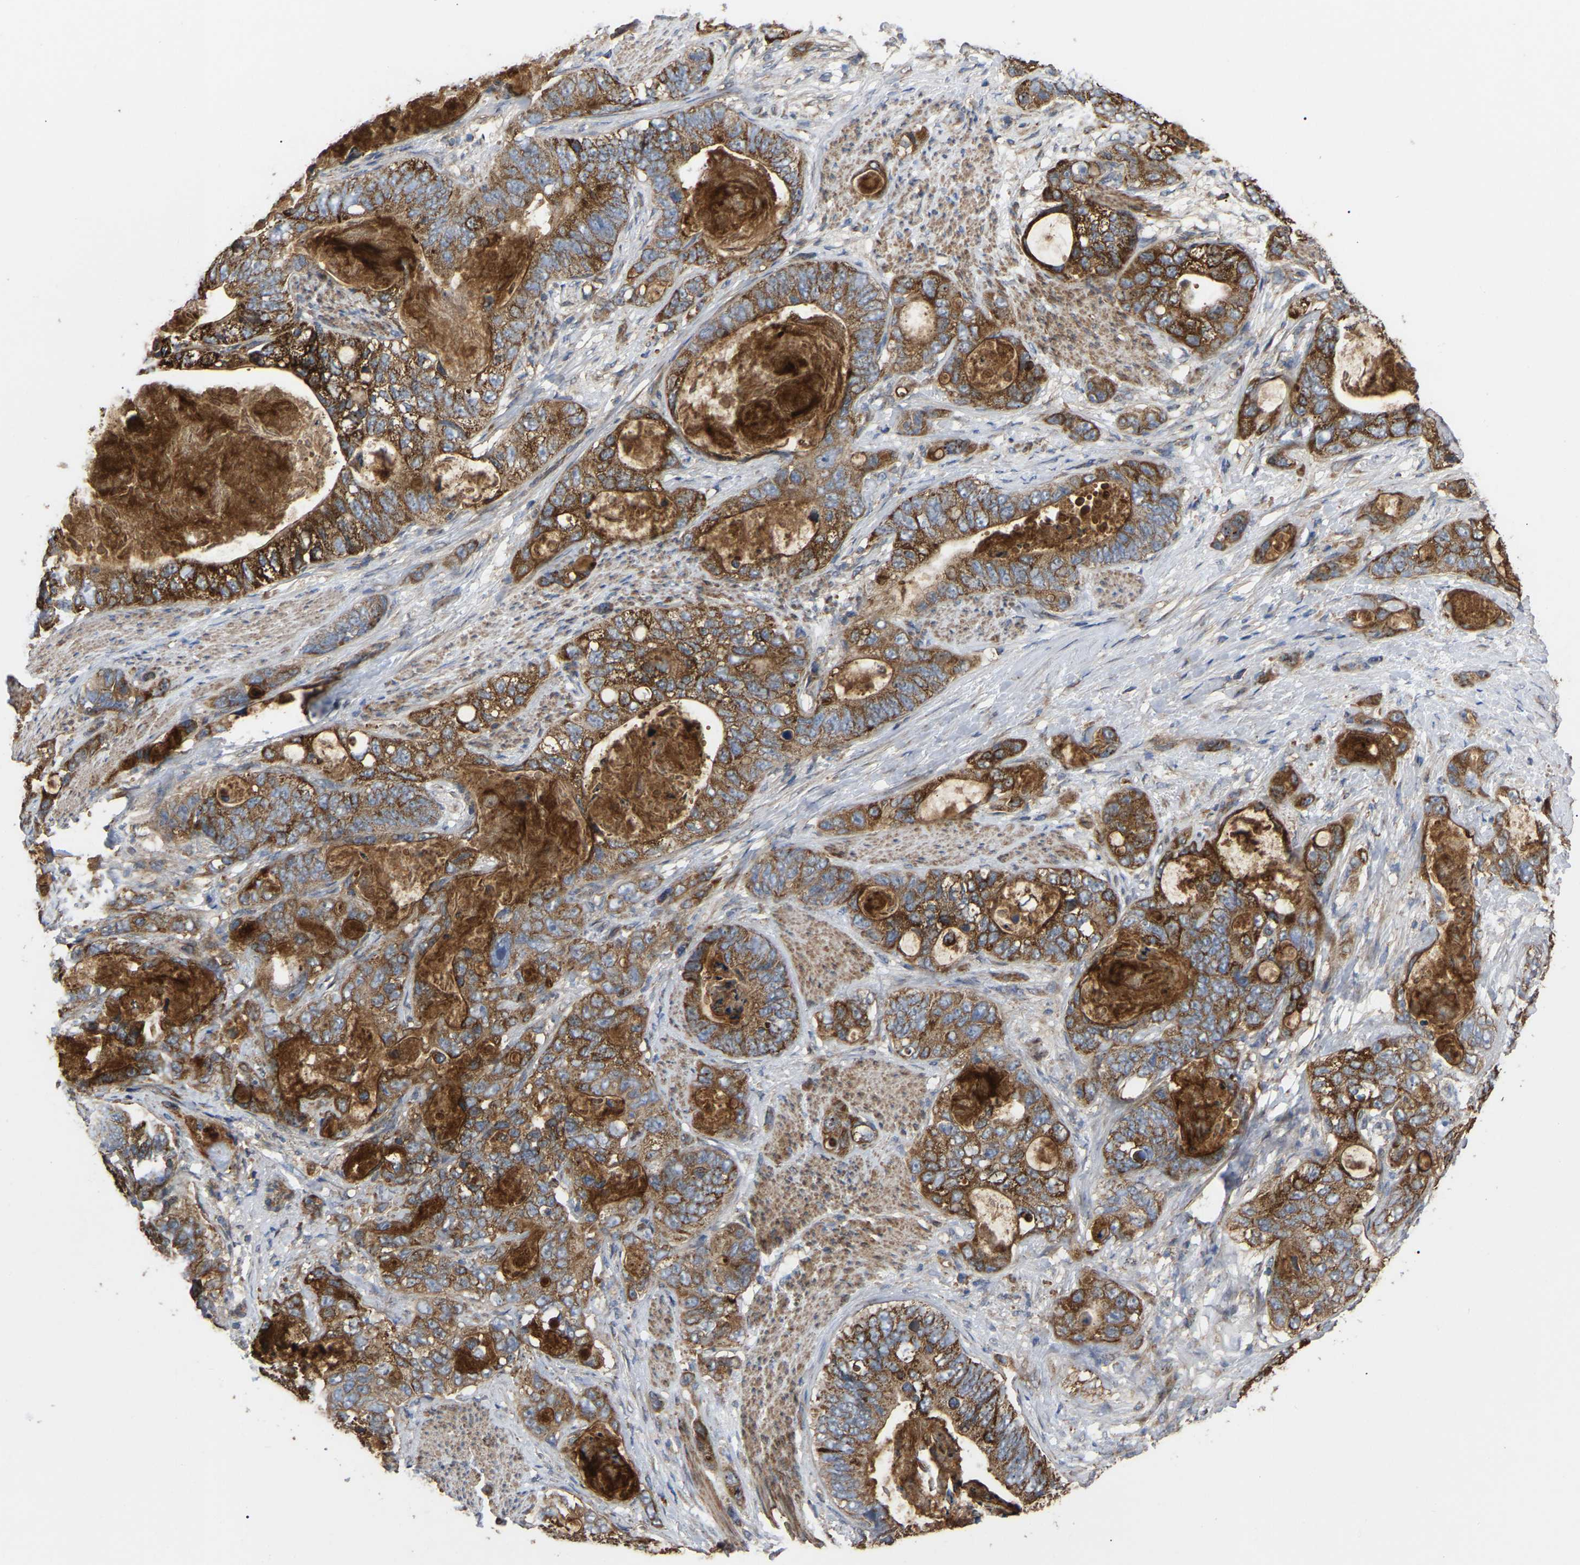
{"staining": {"intensity": "strong", "quantity": "25%-75%", "location": "cytoplasmic/membranous"}, "tissue": "stomach cancer", "cell_type": "Tumor cells", "image_type": "cancer", "snomed": [{"axis": "morphology", "description": "Normal tissue, NOS"}, {"axis": "morphology", "description": "Adenocarcinoma, NOS"}, {"axis": "topography", "description": "Stomach"}], "caption": "Tumor cells display high levels of strong cytoplasmic/membranous positivity in about 25%-75% of cells in human adenocarcinoma (stomach). The protein of interest is stained brown, and the nuclei are stained in blue (DAB IHC with brightfield microscopy, high magnification).", "gene": "GCC1", "patient": {"sex": "female", "age": 89}}